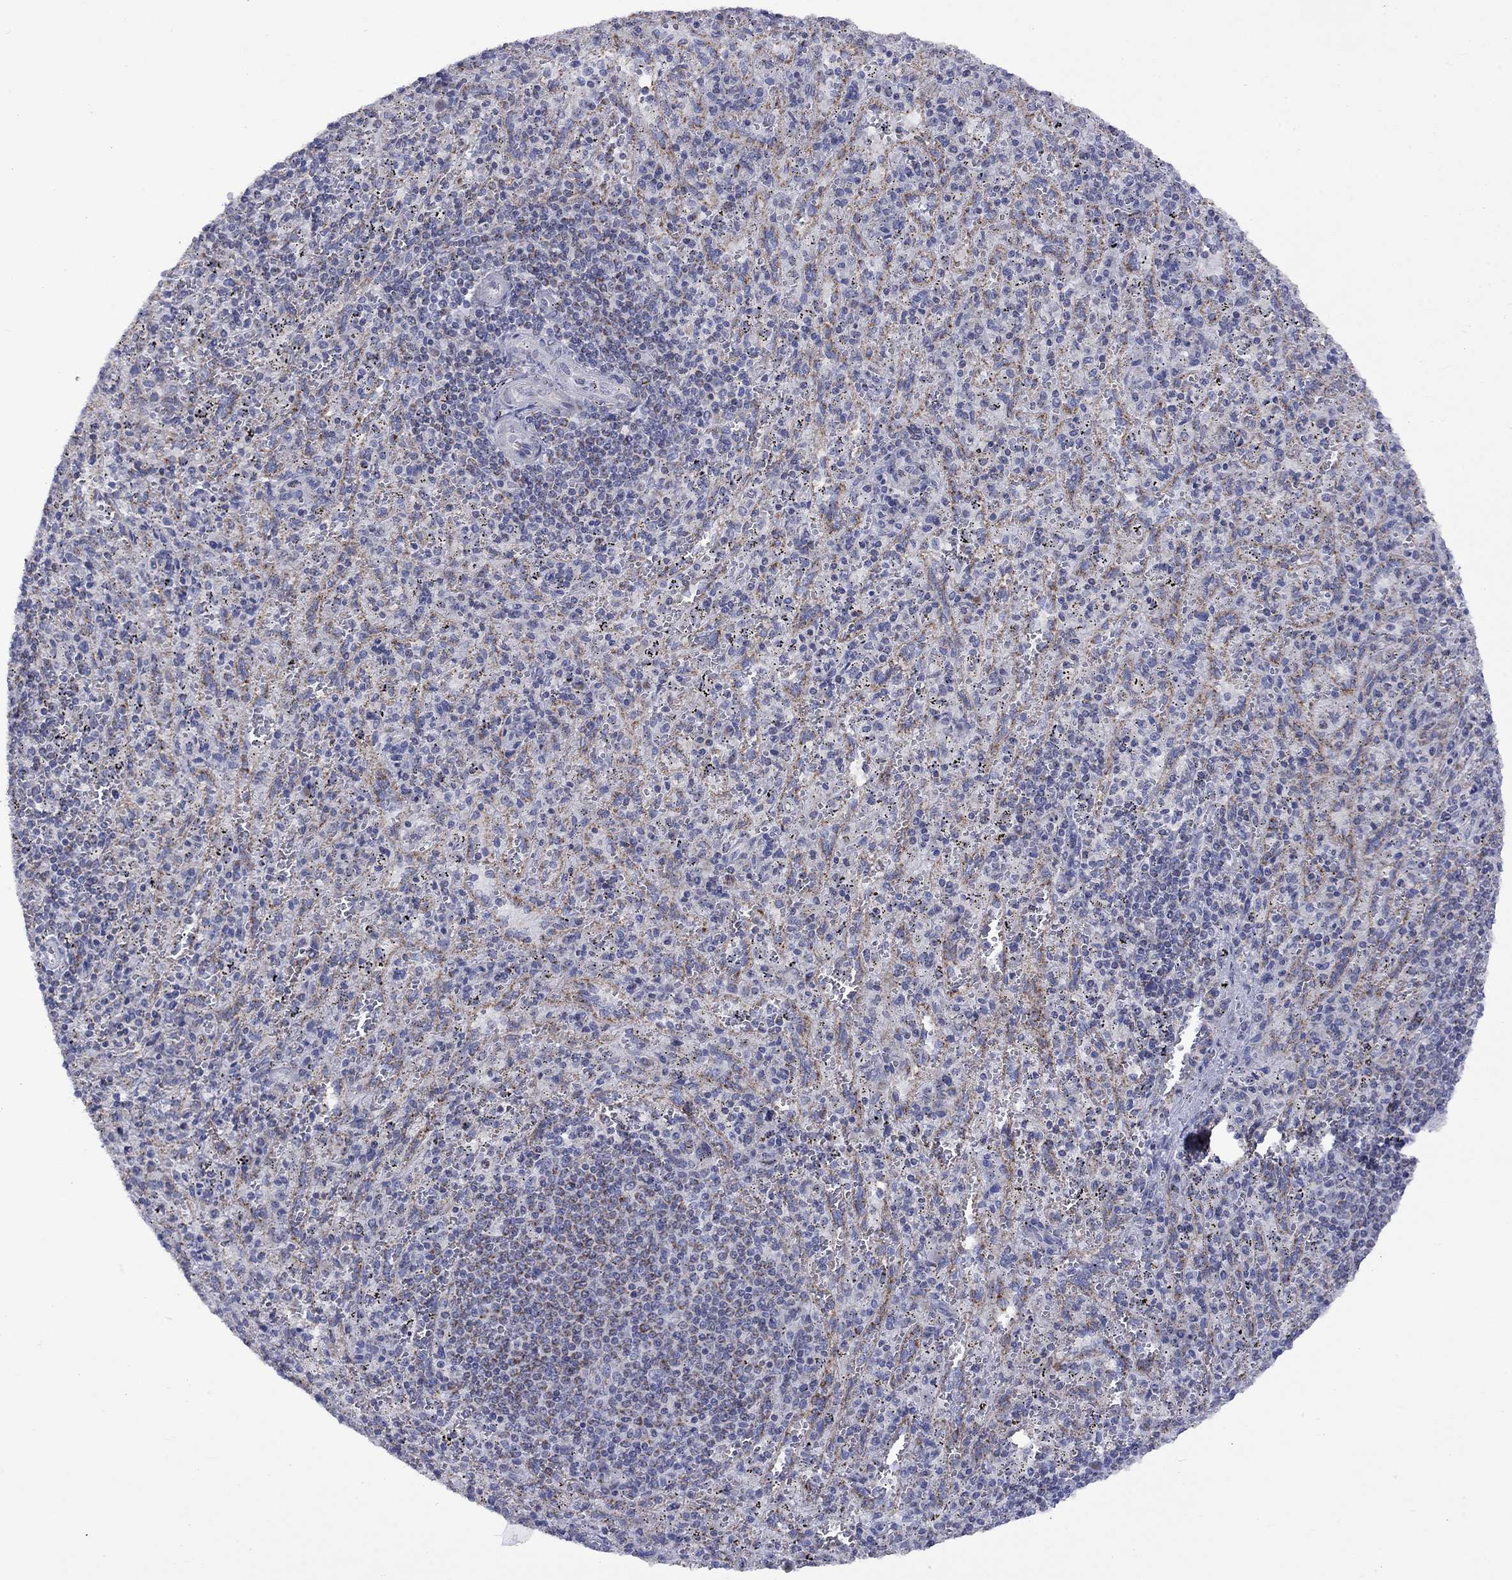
{"staining": {"intensity": "negative", "quantity": "none", "location": "none"}, "tissue": "spleen", "cell_type": "Cells in red pulp", "image_type": "normal", "snomed": [{"axis": "morphology", "description": "Normal tissue, NOS"}, {"axis": "topography", "description": "Spleen"}], "caption": "Cells in red pulp are negative for brown protein staining in unremarkable spleen. The staining is performed using DAB brown chromogen with nuclei counter-stained in using hematoxylin.", "gene": "CISD1", "patient": {"sex": "male", "age": 57}}